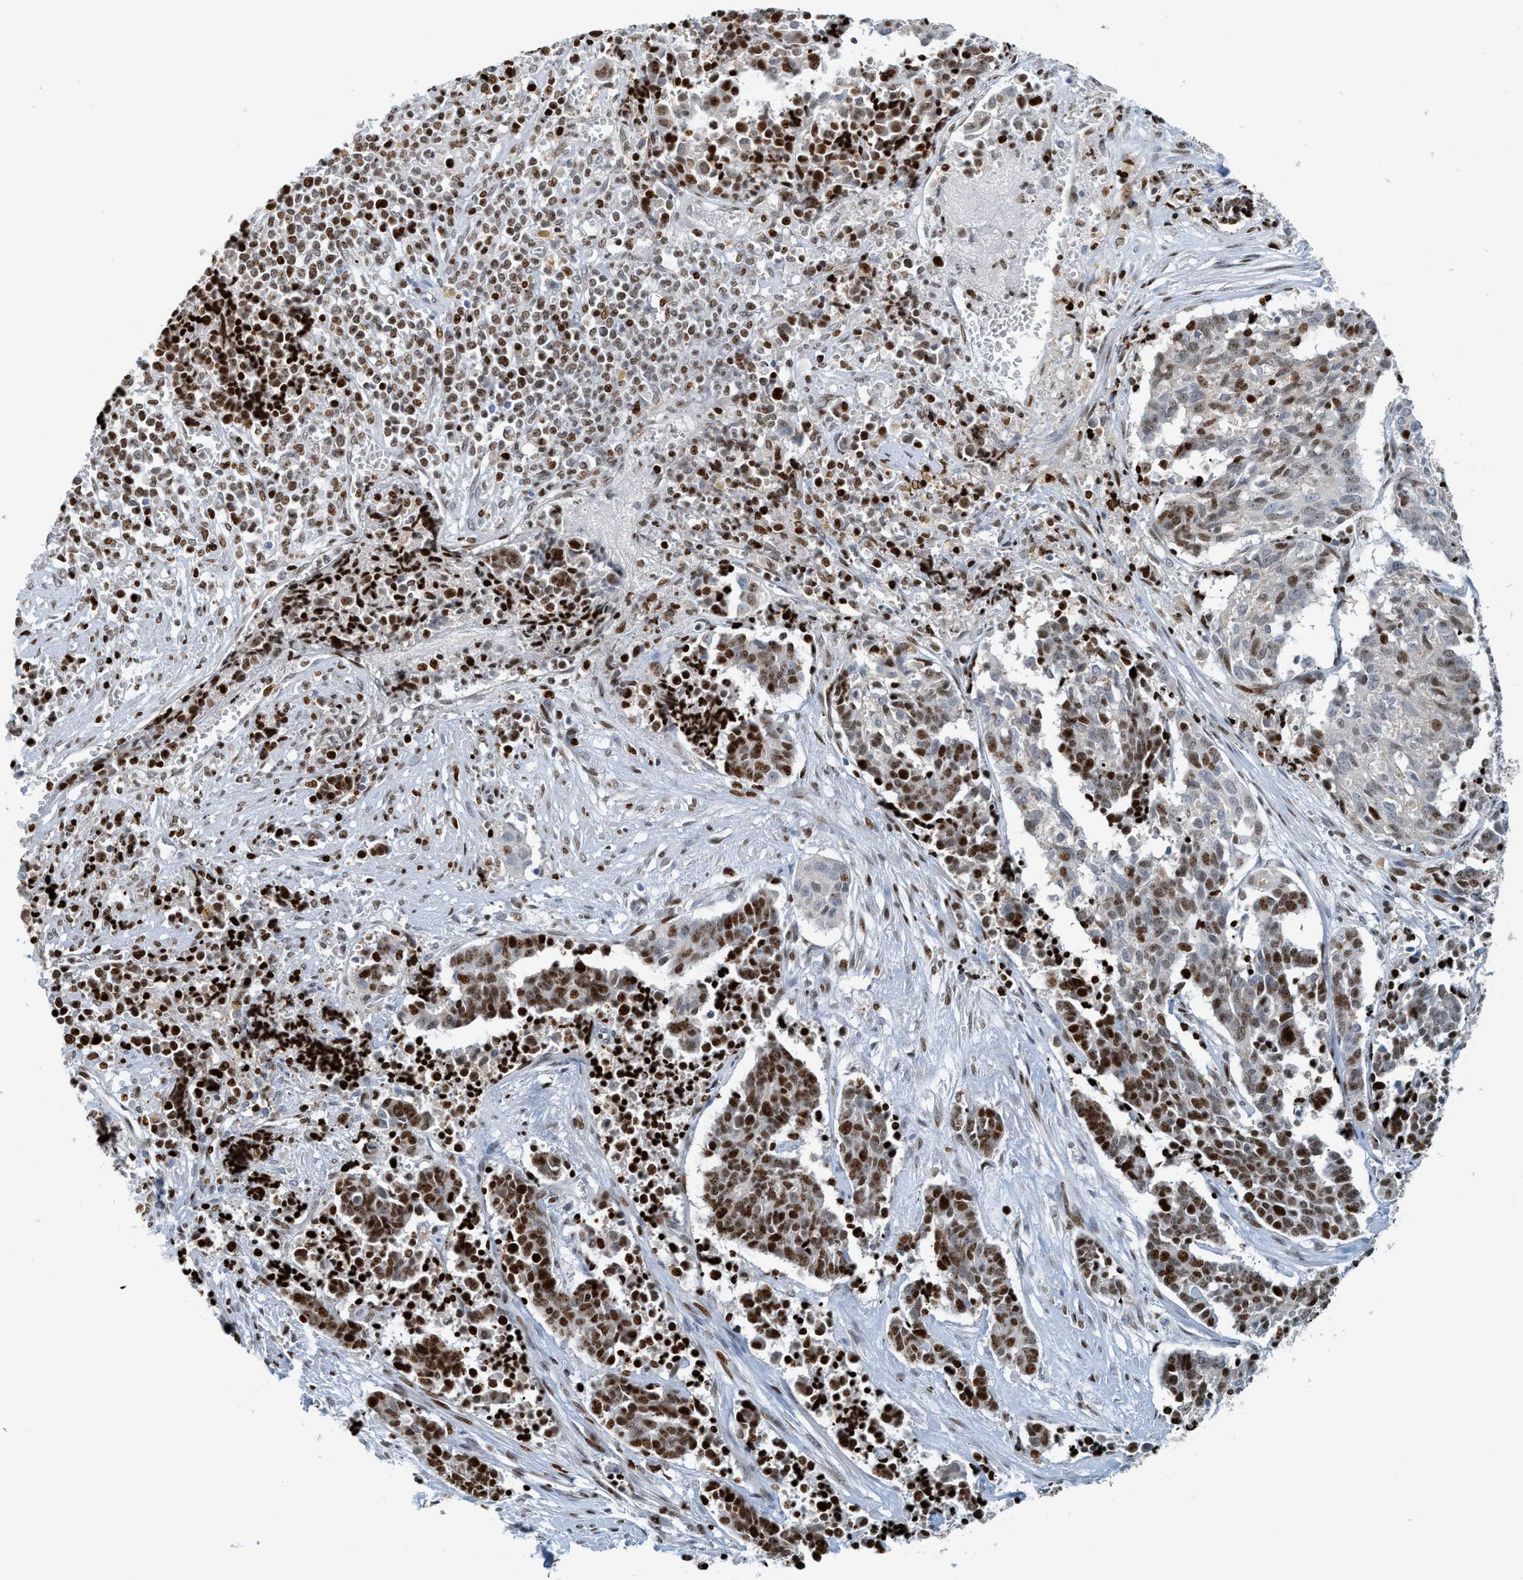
{"staining": {"intensity": "moderate", "quantity": ">75%", "location": "nuclear"}, "tissue": "cervical cancer", "cell_type": "Tumor cells", "image_type": "cancer", "snomed": [{"axis": "morphology", "description": "Squamous cell carcinoma, NOS"}, {"axis": "topography", "description": "Cervix"}], "caption": "Protein expression analysis of squamous cell carcinoma (cervical) shows moderate nuclear positivity in approximately >75% of tumor cells.", "gene": "SH3D19", "patient": {"sex": "female", "age": 35}}